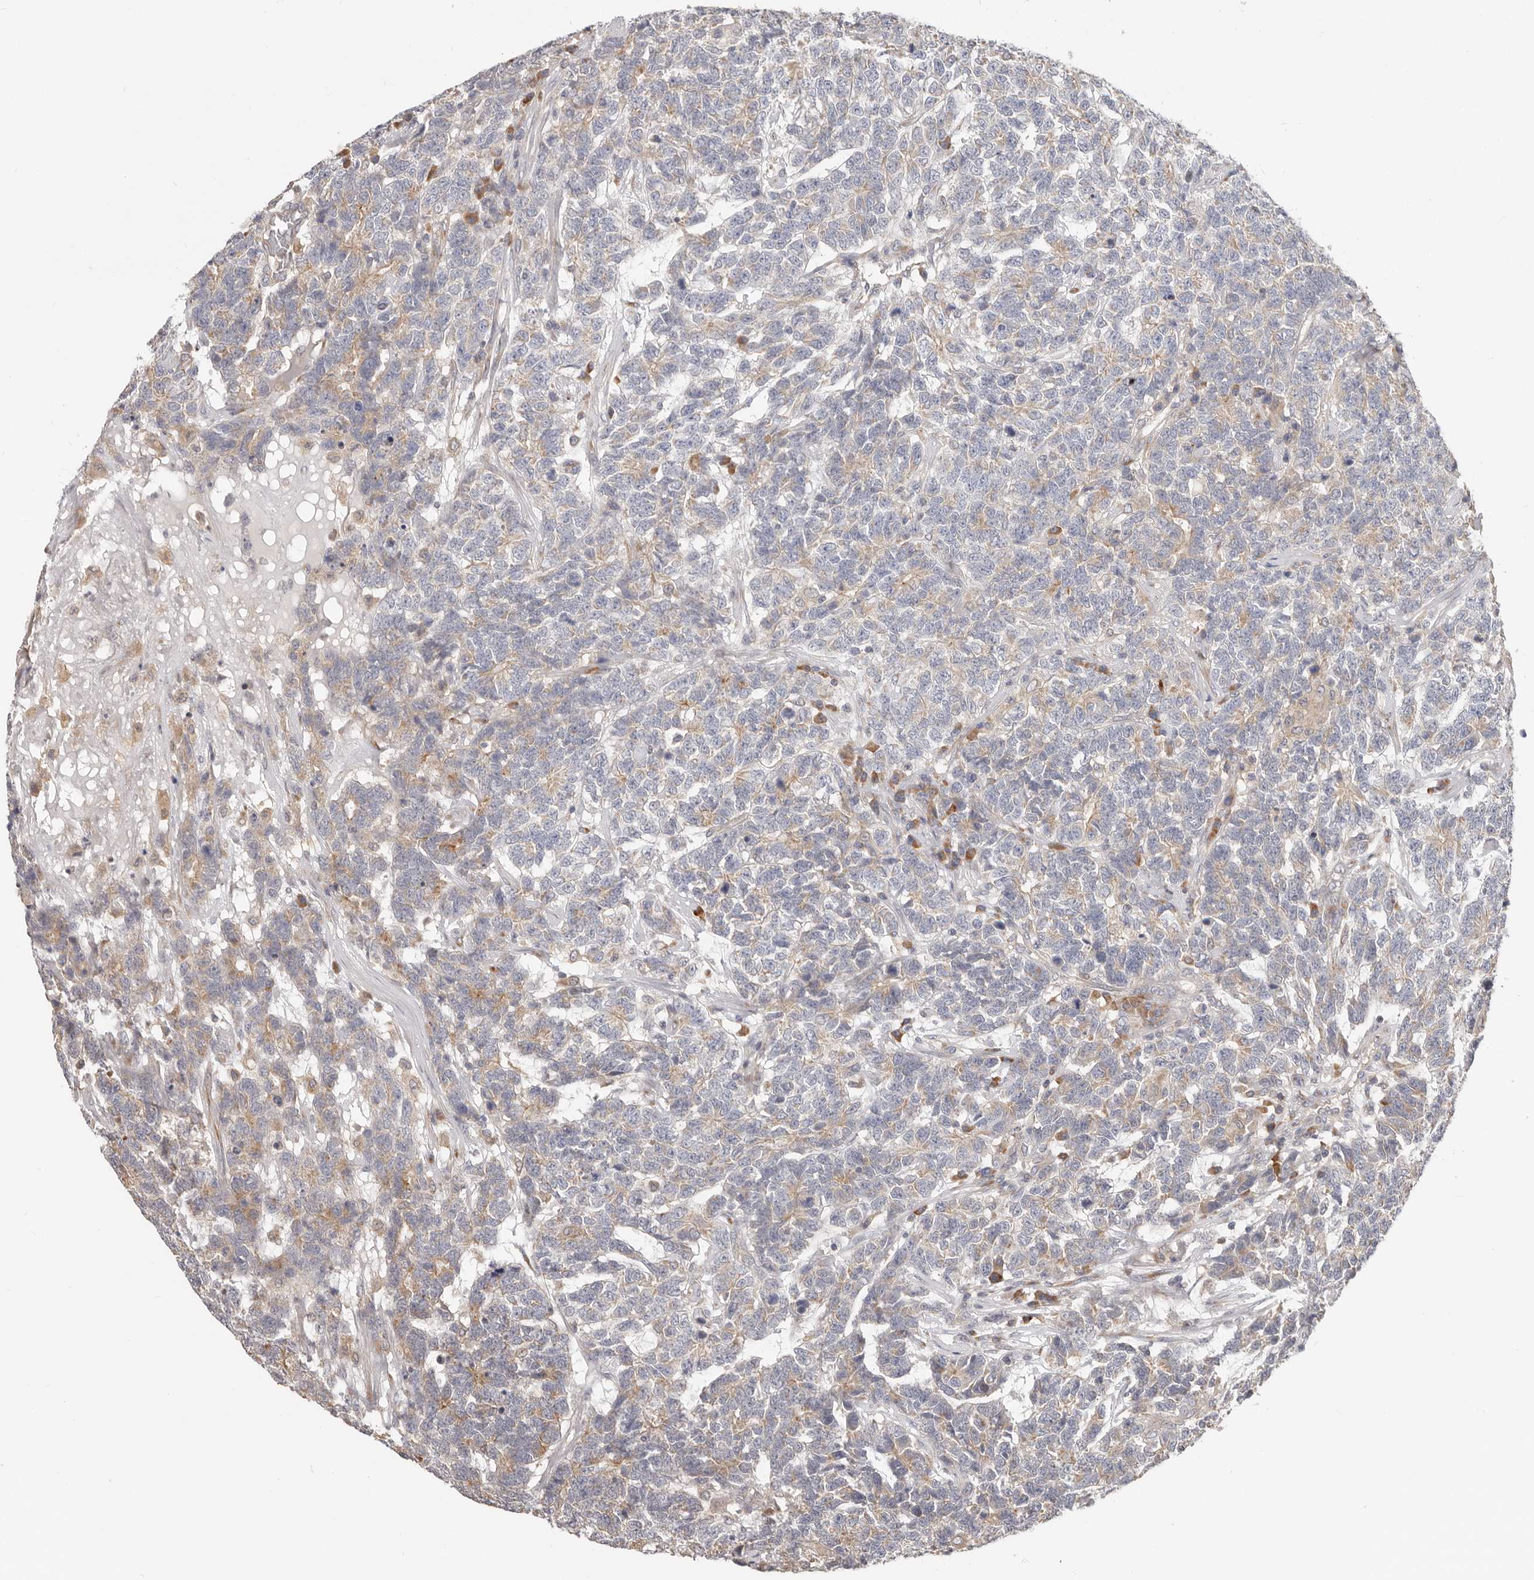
{"staining": {"intensity": "moderate", "quantity": "<25%", "location": "cytoplasmic/membranous"}, "tissue": "testis cancer", "cell_type": "Tumor cells", "image_type": "cancer", "snomed": [{"axis": "morphology", "description": "Carcinoma, Embryonal, NOS"}, {"axis": "topography", "description": "Testis"}], "caption": "Tumor cells display low levels of moderate cytoplasmic/membranous staining in about <25% of cells in human testis embryonal carcinoma.", "gene": "LRP6", "patient": {"sex": "male", "age": 26}}